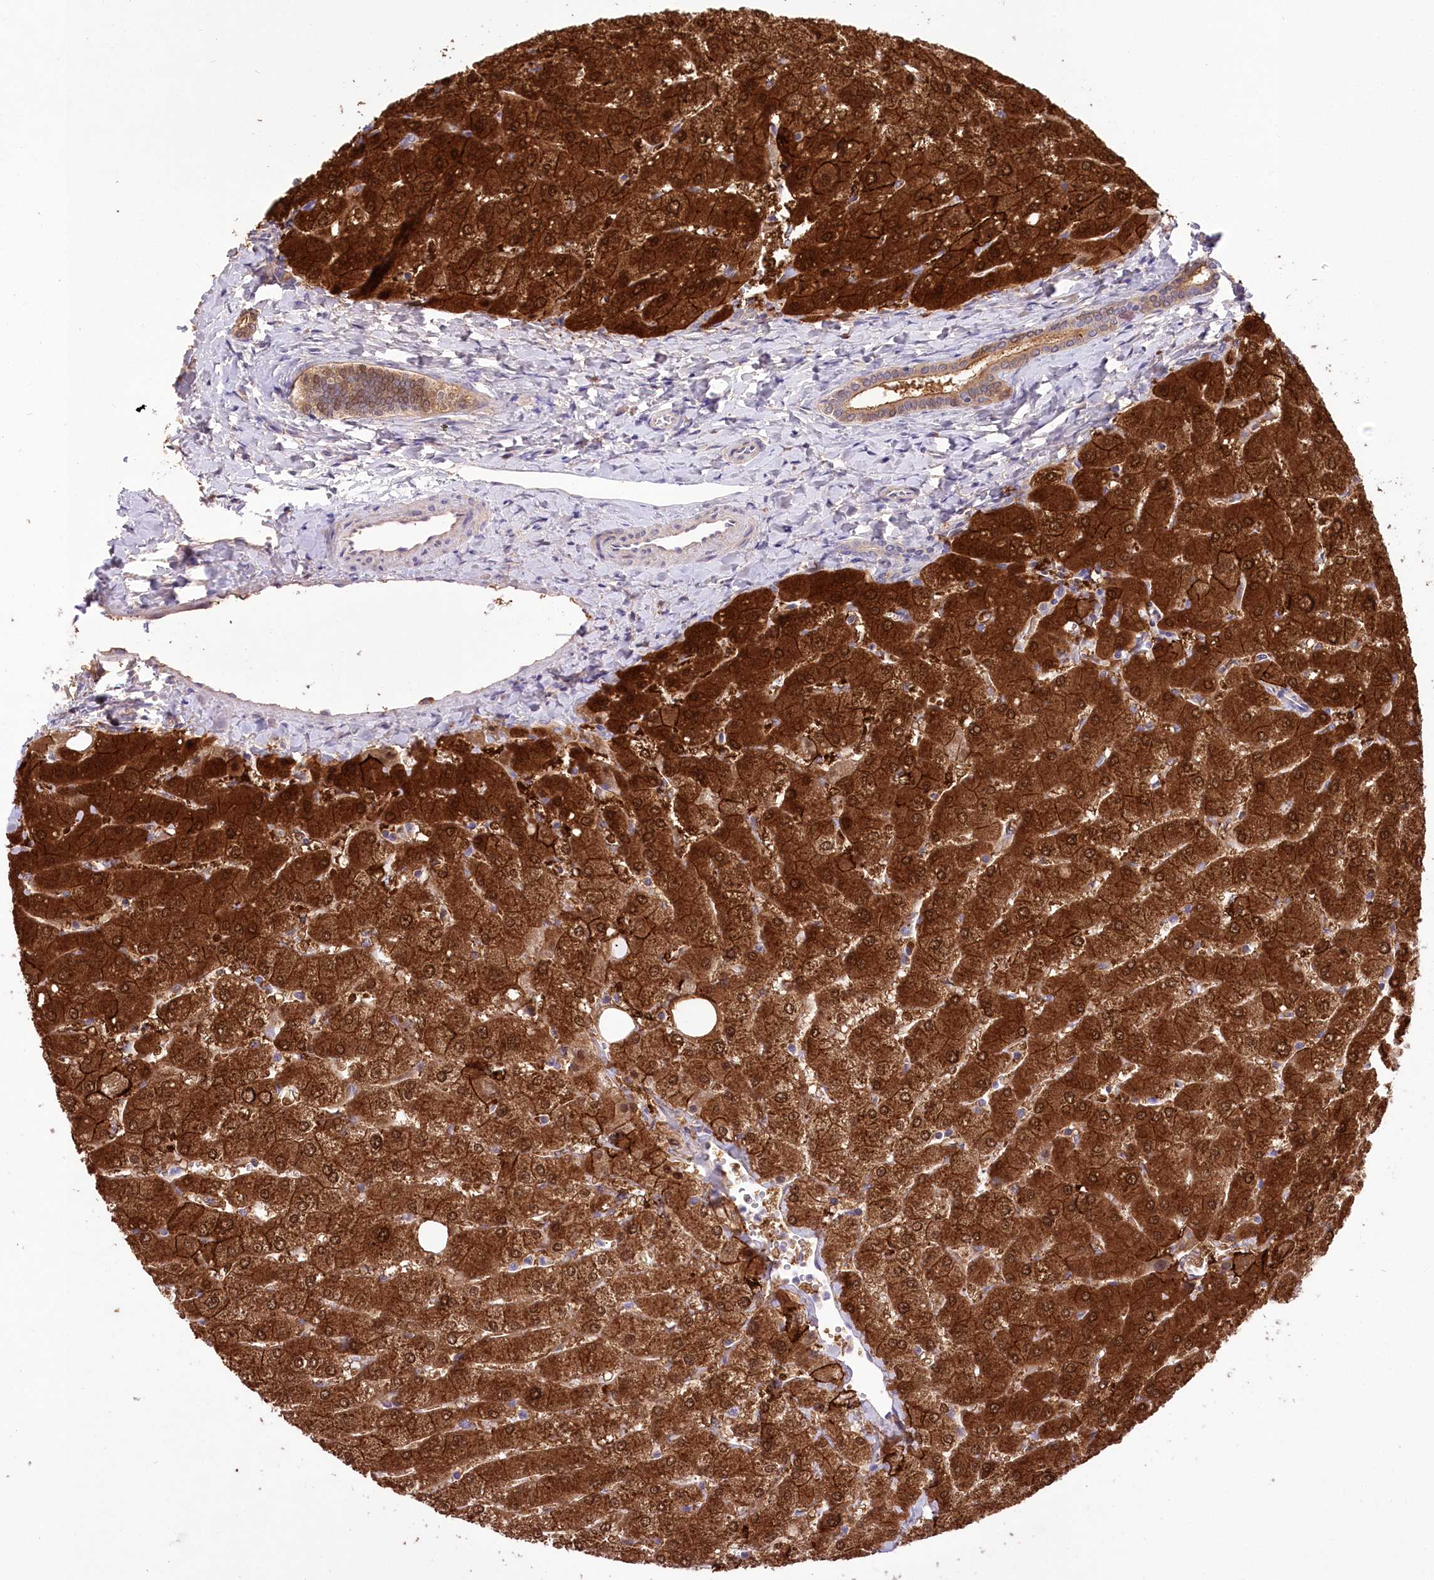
{"staining": {"intensity": "moderate", "quantity": "25%-75%", "location": "cytoplasmic/membranous,nuclear"}, "tissue": "liver", "cell_type": "Cholangiocytes", "image_type": "normal", "snomed": [{"axis": "morphology", "description": "Normal tissue, NOS"}, {"axis": "topography", "description": "Liver"}], "caption": "Immunohistochemistry histopathology image of unremarkable liver: liver stained using immunohistochemistry (IHC) displays medium levels of moderate protein expression localized specifically in the cytoplasmic/membranous,nuclear of cholangiocytes, appearing as a cytoplasmic/membranous,nuclear brown color.", "gene": "PBLD", "patient": {"sex": "male", "age": 55}}